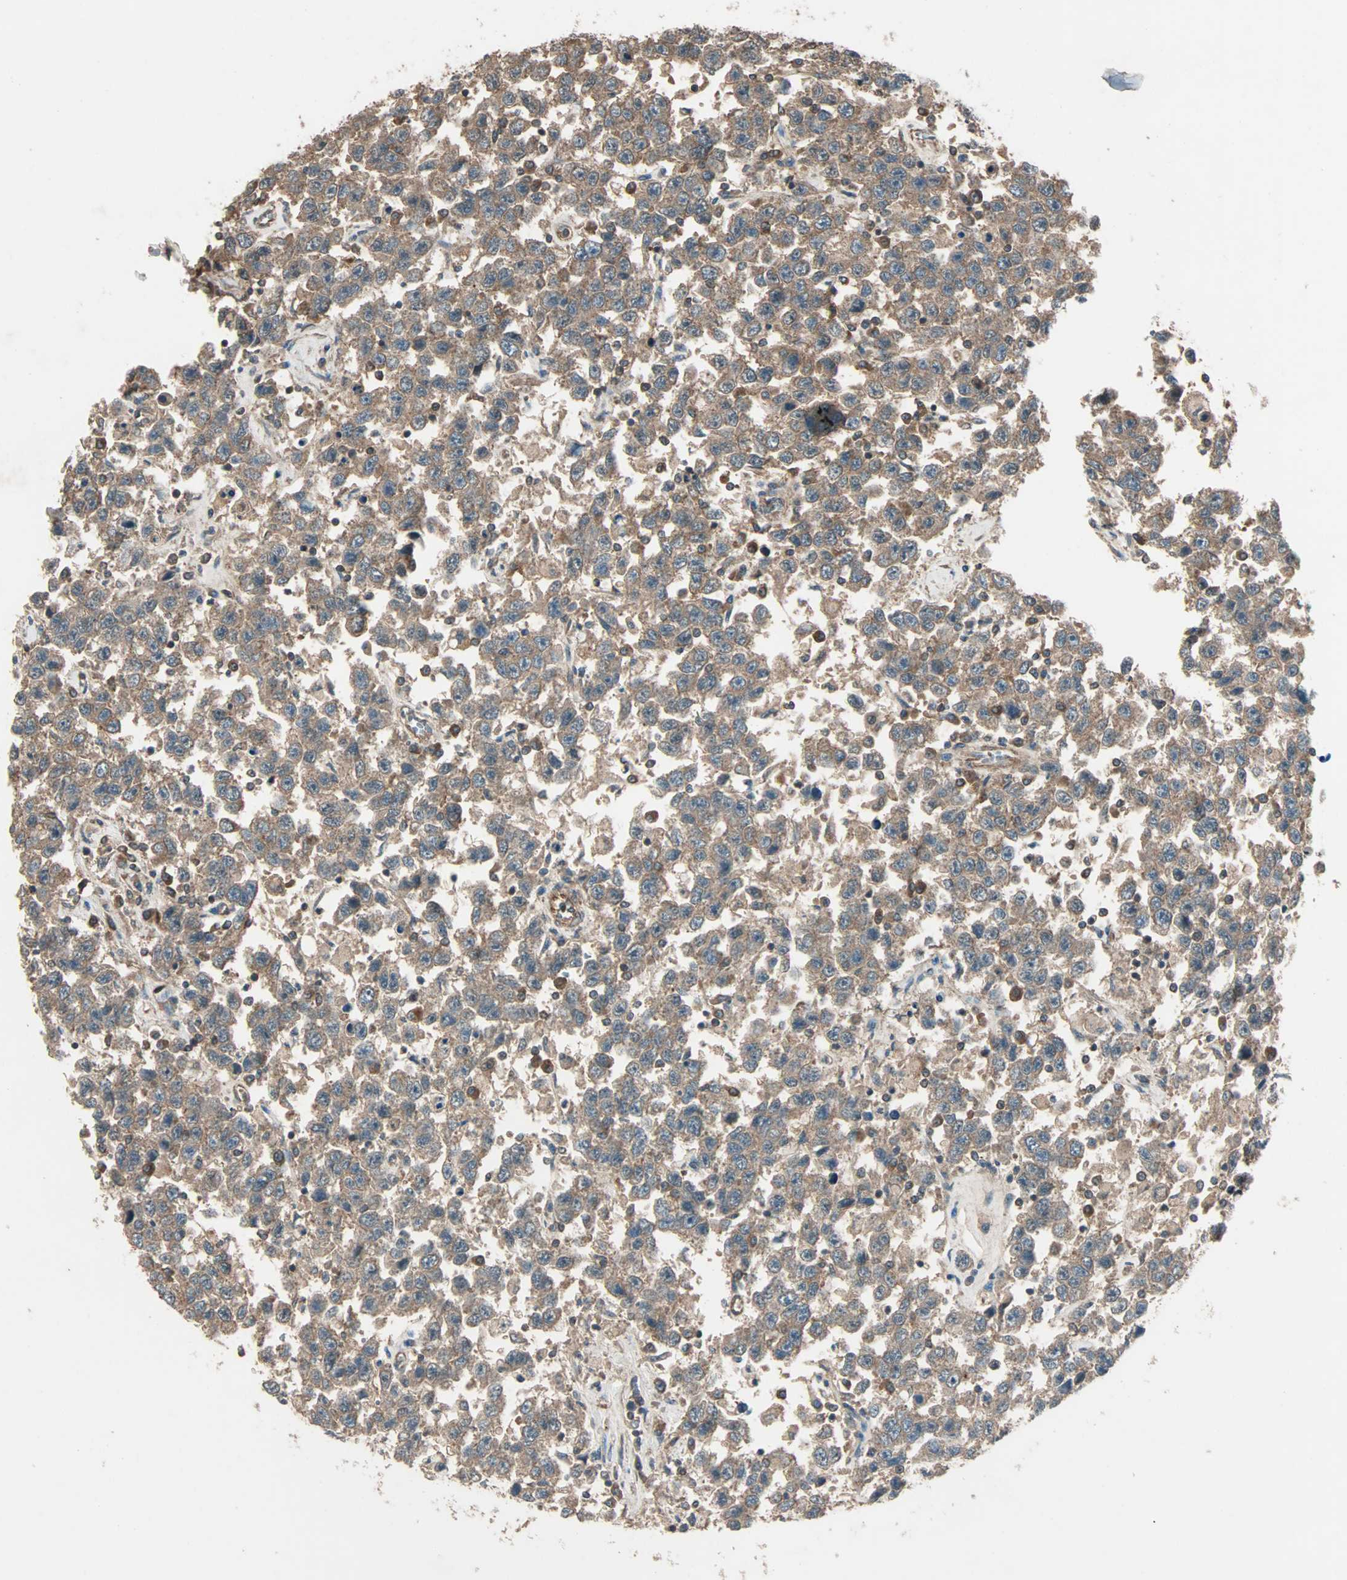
{"staining": {"intensity": "moderate", "quantity": ">75%", "location": "cytoplasmic/membranous"}, "tissue": "testis cancer", "cell_type": "Tumor cells", "image_type": "cancer", "snomed": [{"axis": "morphology", "description": "Seminoma, NOS"}, {"axis": "topography", "description": "Testis"}], "caption": "Immunohistochemistry staining of seminoma (testis), which exhibits medium levels of moderate cytoplasmic/membranous expression in approximately >75% of tumor cells indicating moderate cytoplasmic/membranous protein positivity. The staining was performed using DAB (brown) for protein detection and nuclei were counterstained in hematoxylin (blue).", "gene": "GCK", "patient": {"sex": "male", "age": 41}}